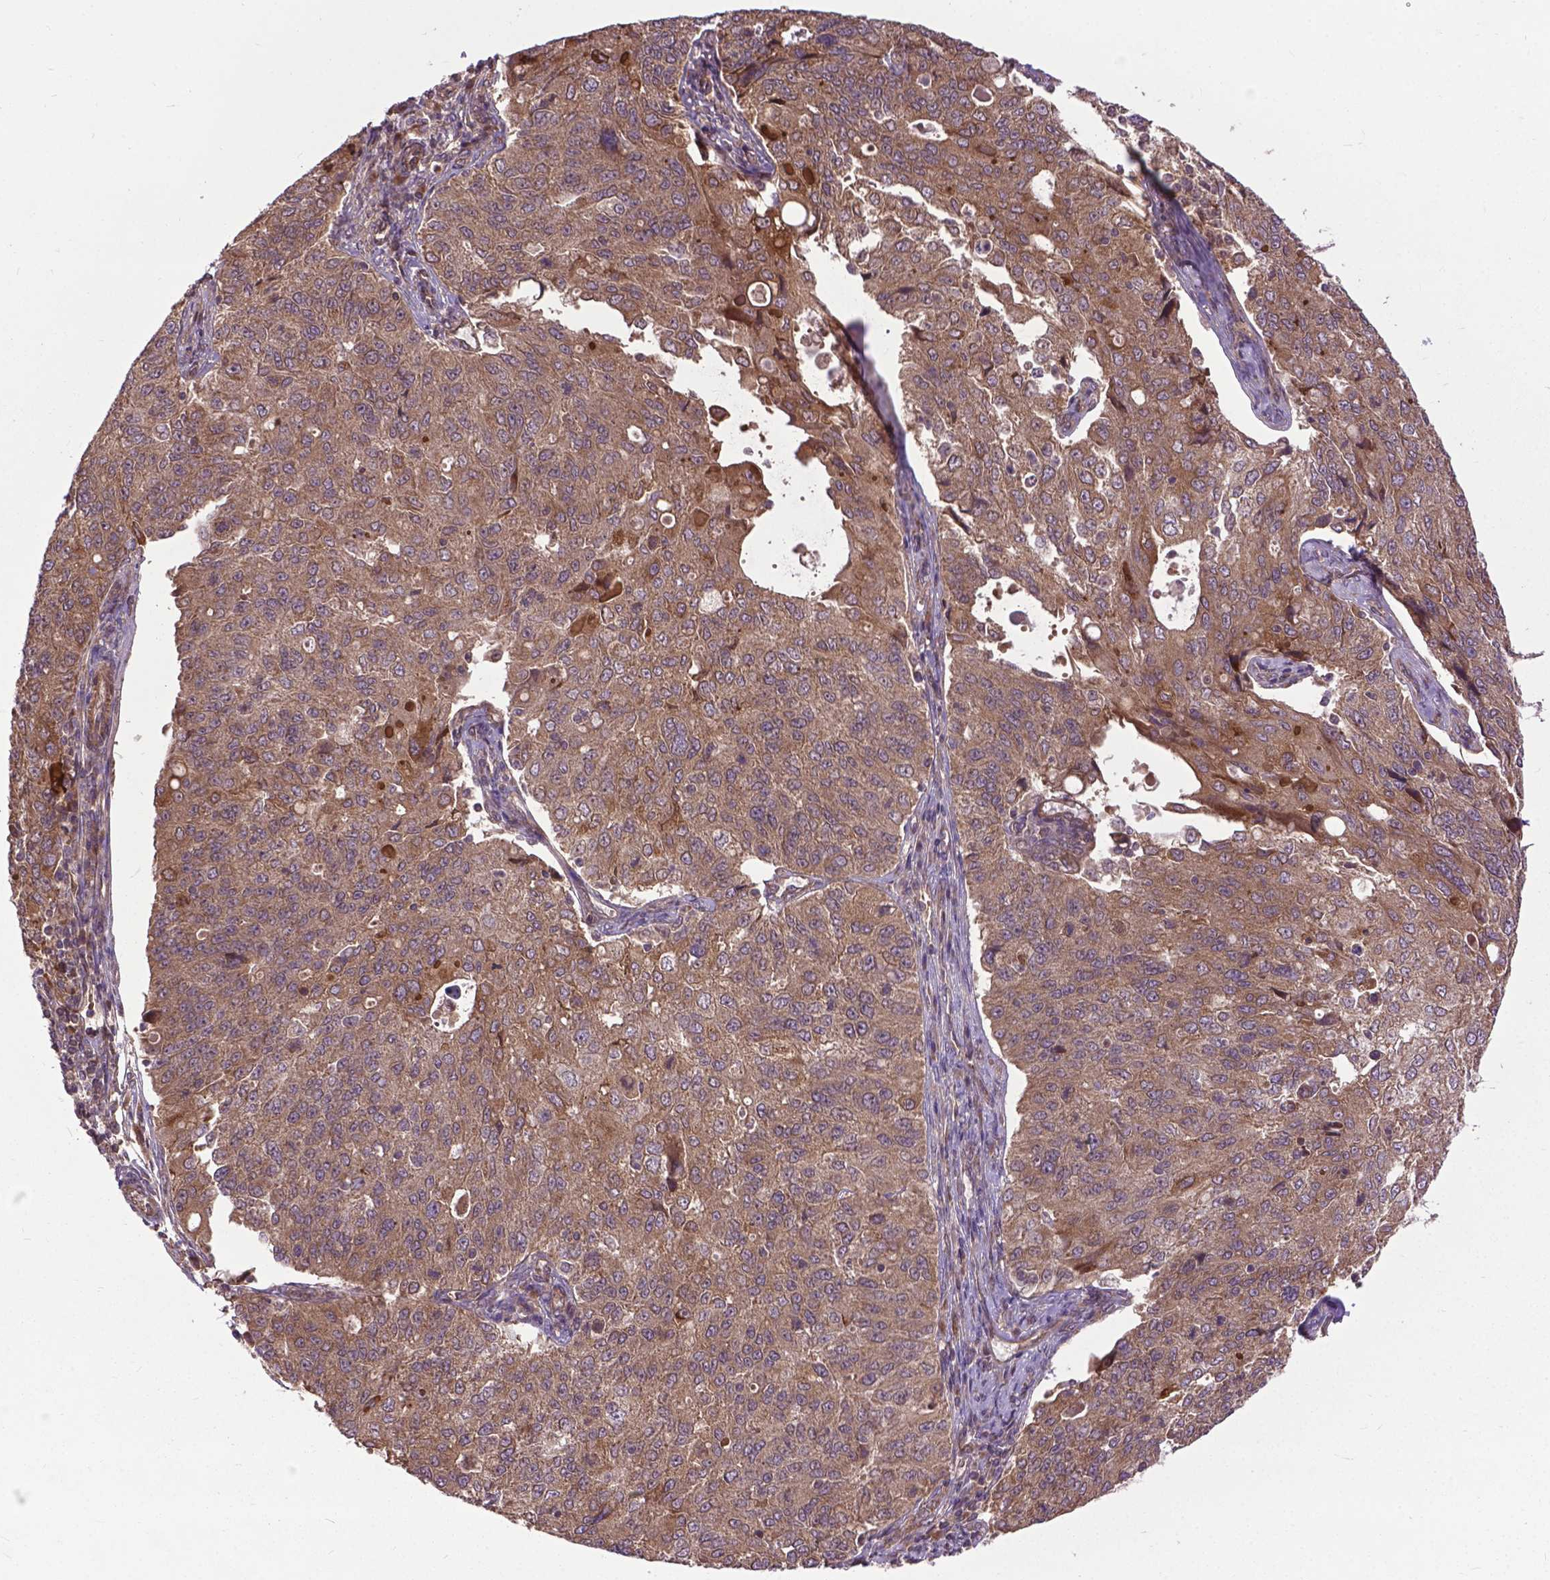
{"staining": {"intensity": "moderate", "quantity": ">75%", "location": "cytoplasmic/membranous"}, "tissue": "endometrial cancer", "cell_type": "Tumor cells", "image_type": "cancer", "snomed": [{"axis": "morphology", "description": "Adenocarcinoma, NOS"}, {"axis": "topography", "description": "Endometrium"}], "caption": "A brown stain highlights moderate cytoplasmic/membranous expression of a protein in human endometrial adenocarcinoma tumor cells. (DAB = brown stain, brightfield microscopy at high magnification).", "gene": "ZNF616", "patient": {"sex": "female", "age": 43}}